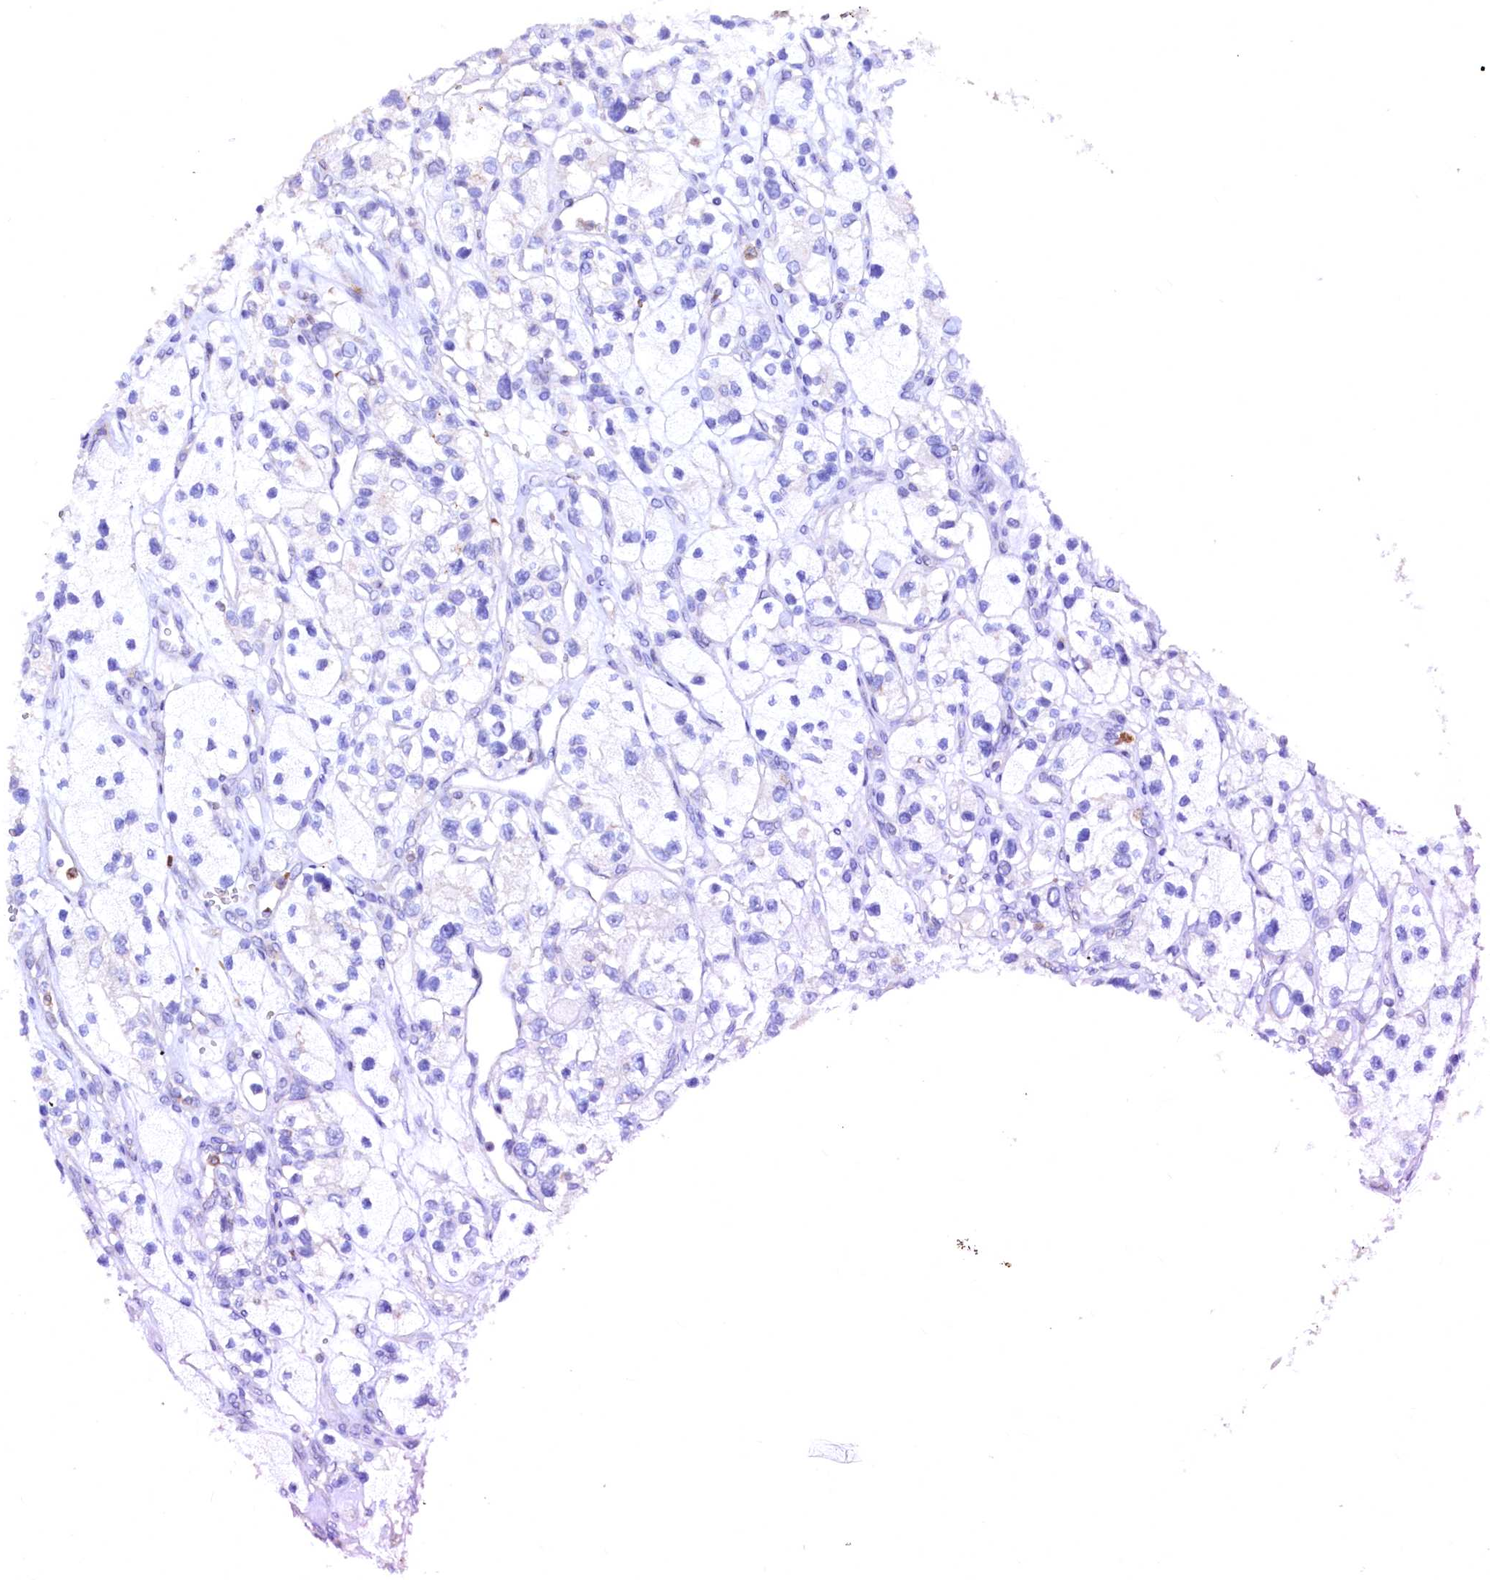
{"staining": {"intensity": "negative", "quantity": "none", "location": "none"}, "tissue": "renal cancer", "cell_type": "Tumor cells", "image_type": "cancer", "snomed": [{"axis": "morphology", "description": "Adenocarcinoma, NOS"}, {"axis": "topography", "description": "Kidney"}], "caption": "This image is of renal cancer (adenocarcinoma) stained with immunohistochemistry to label a protein in brown with the nuclei are counter-stained blue. There is no staining in tumor cells.", "gene": "RAB27A", "patient": {"sex": "female", "age": 57}}